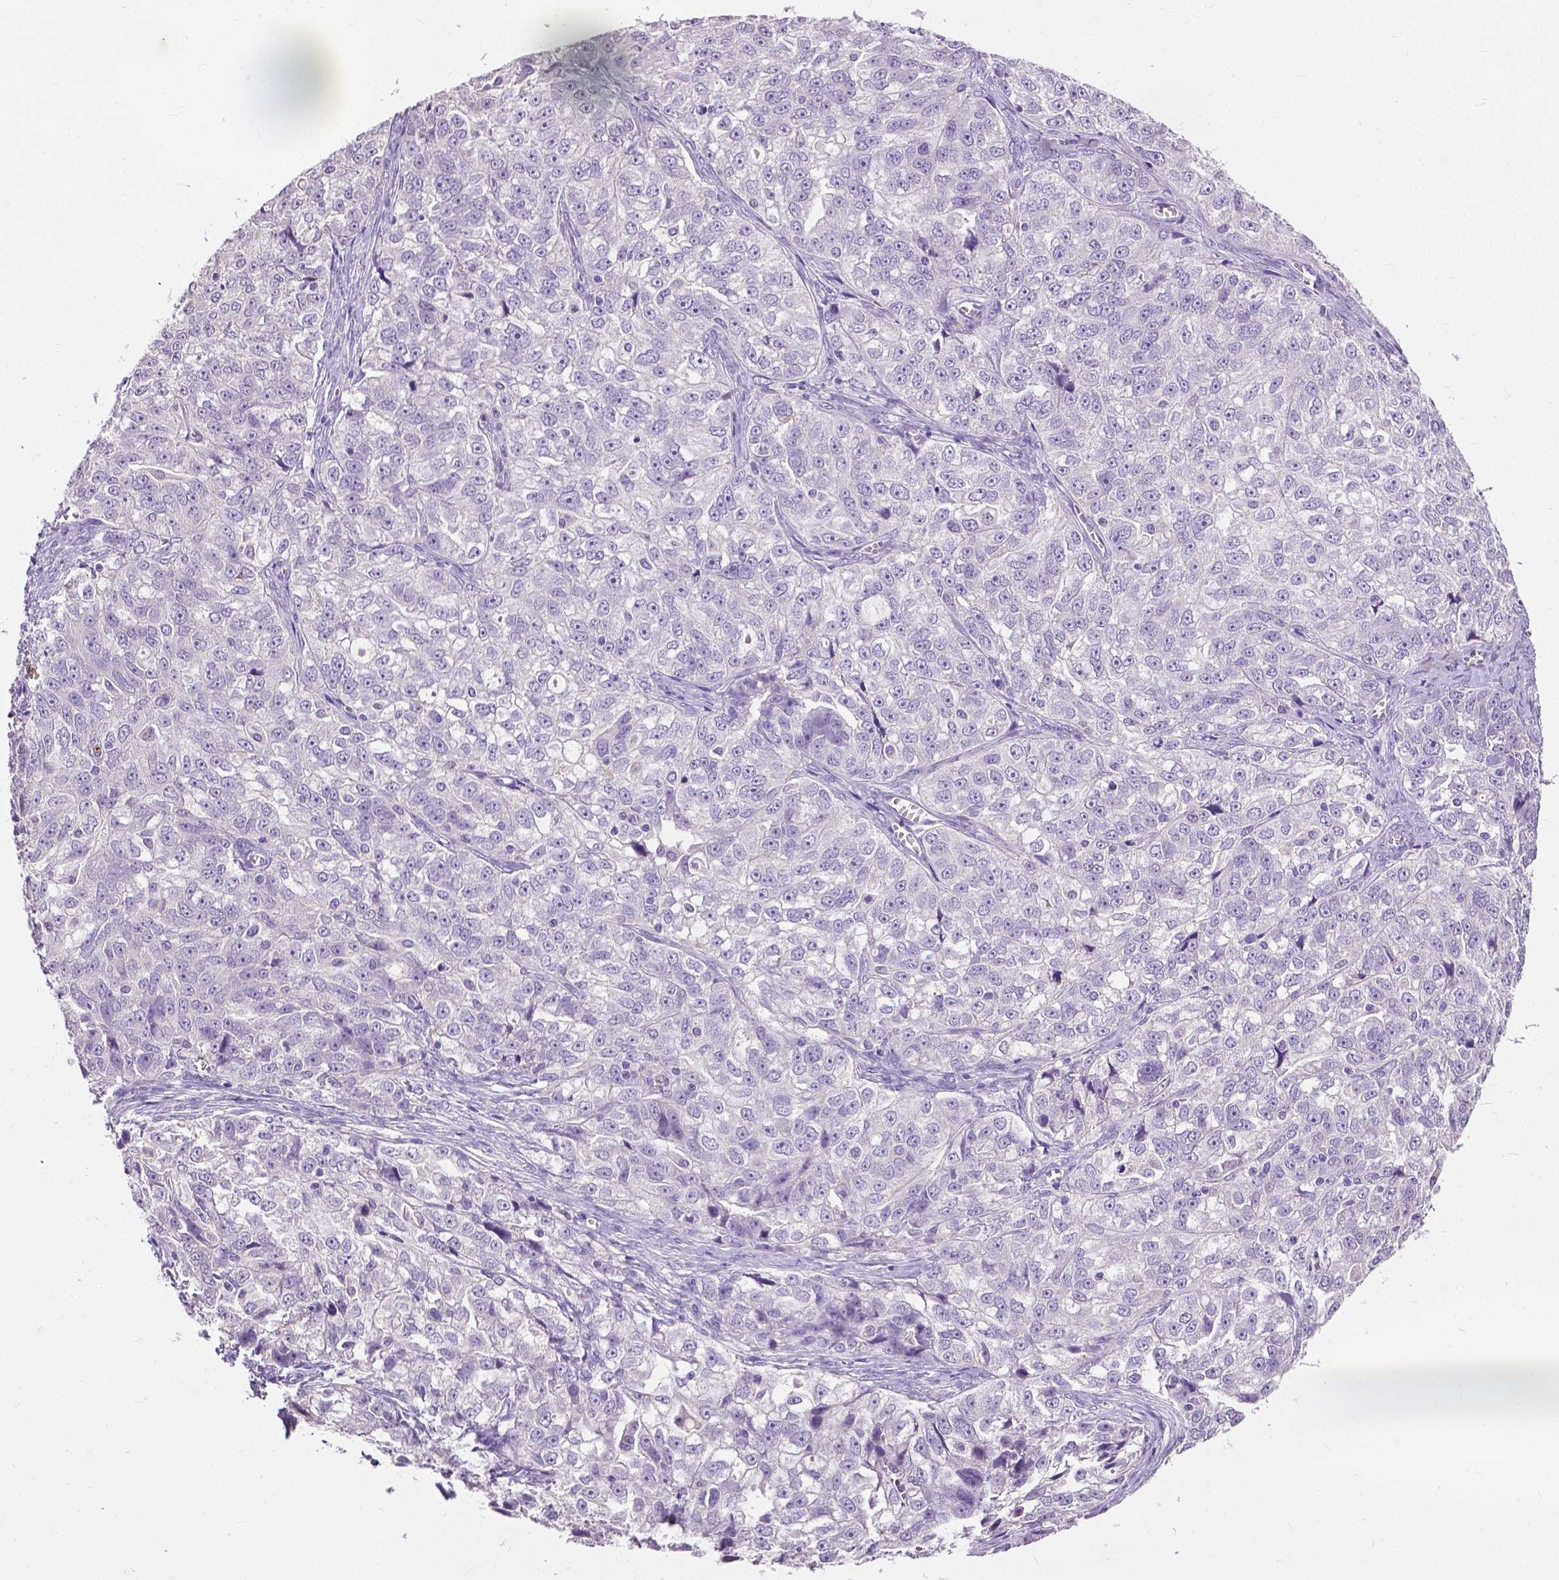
{"staining": {"intensity": "negative", "quantity": "none", "location": "none"}, "tissue": "ovarian cancer", "cell_type": "Tumor cells", "image_type": "cancer", "snomed": [{"axis": "morphology", "description": "Cystadenocarcinoma, serous, NOS"}, {"axis": "topography", "description": "Ovary"}], "caption": "High magnification brightfield microscopy of ovarian serous cystadenocarcinoma stained with DAB (brown) and counterstained with hematoxylin (blue): tumor cells show no significant staining. (DAB (3,3'-diaminobenzidine) immunohistochemistry, high magnification).", "gene": "CXCR2", "patient": {"sex": "female", "age": 51}}